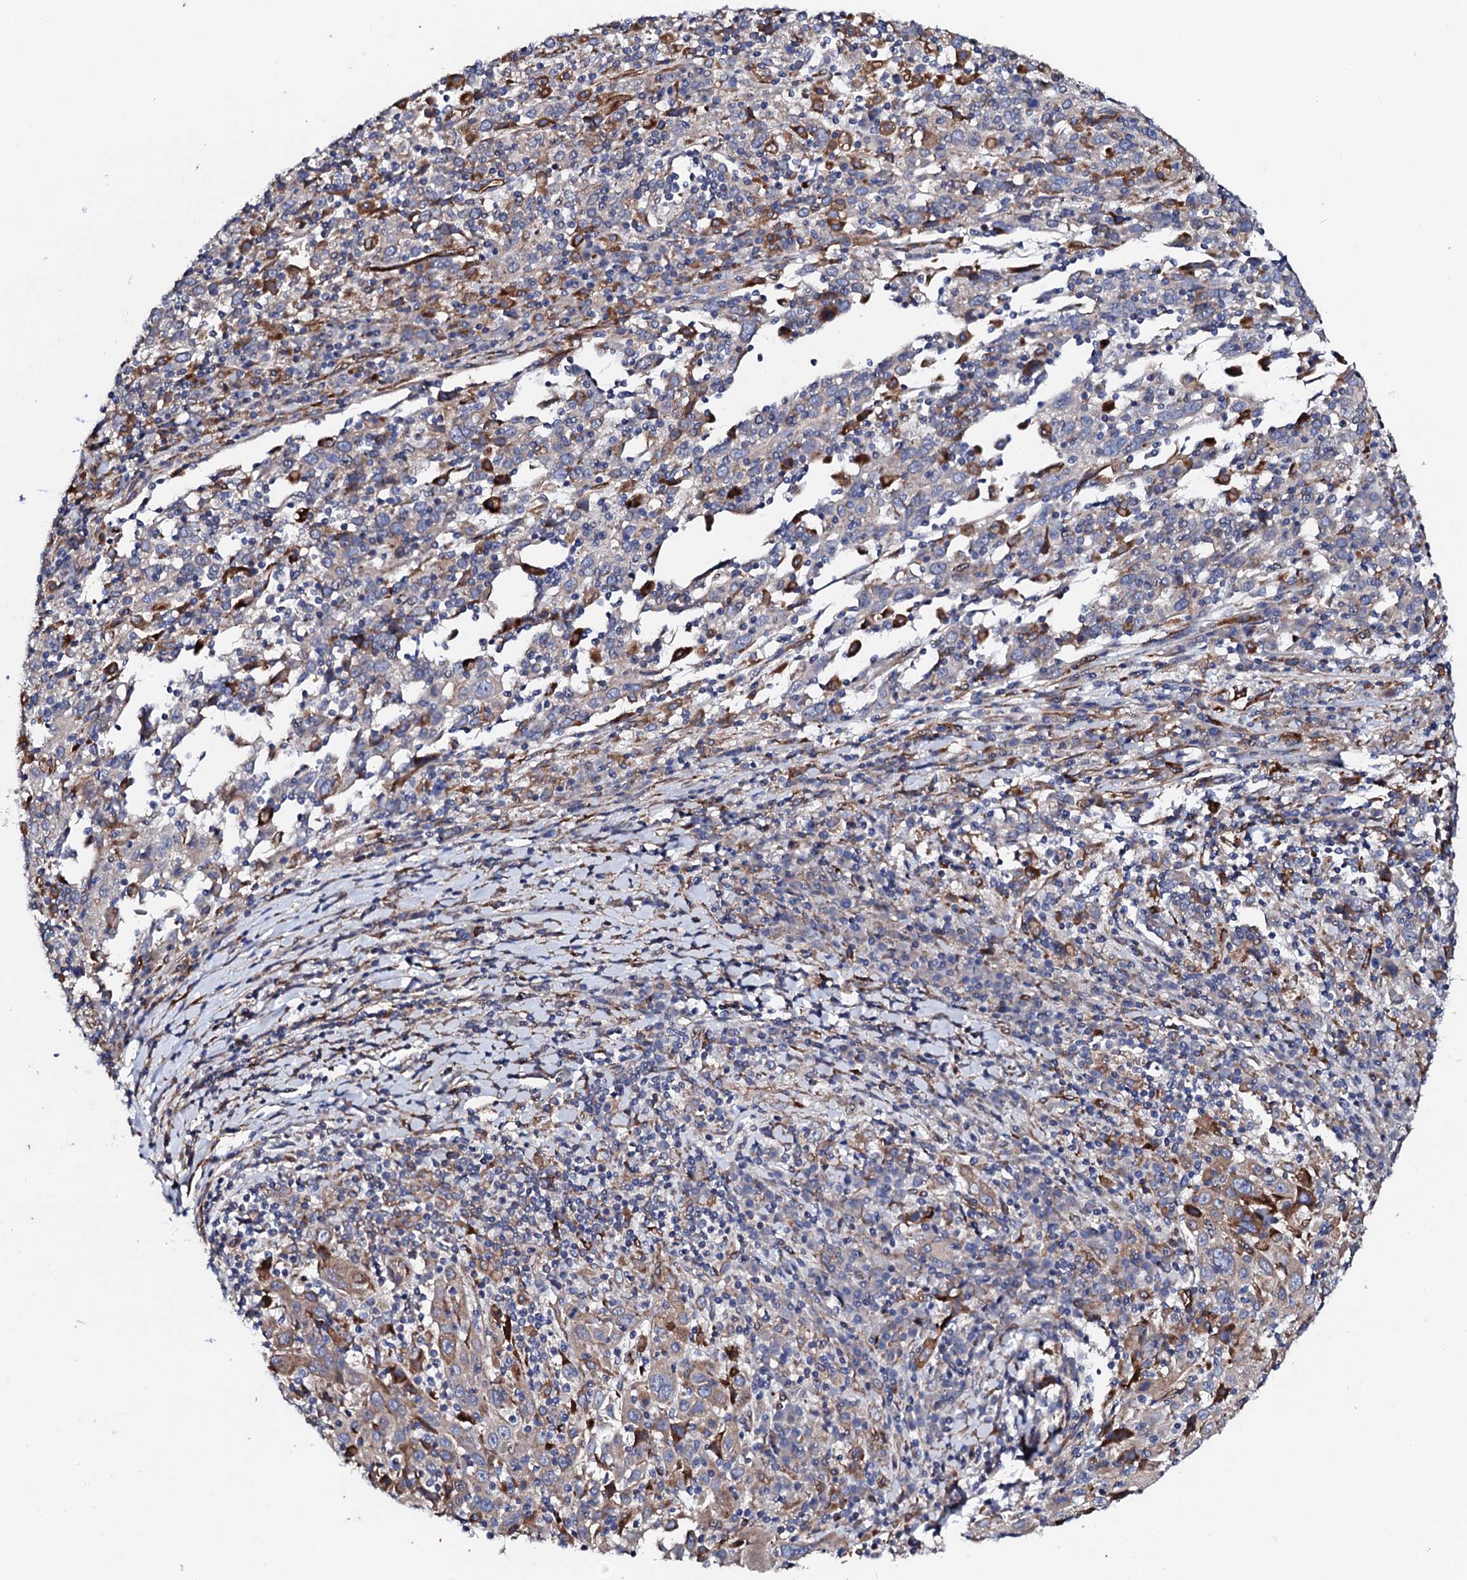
{"staining": {"intensity": "moderate", "quantity": "<25%", "location": "cytoplasmic/membranous"}, "tissue": "cervical cancer", "cell_type": "Tumor cells", "image_type": "cancer", "snomed": [{"axis": "morphology", "description": "Squamous cell carcinoma, NOS"}, {"axis": "topography", "description": "Cervix"}], "caption": "Cervical squamous cell carcinoma stained with a protein marker demonstrates moderate staining in tumor cells.", "gene": "DBX1", "patient": {"sex": "female", "age": 46}}